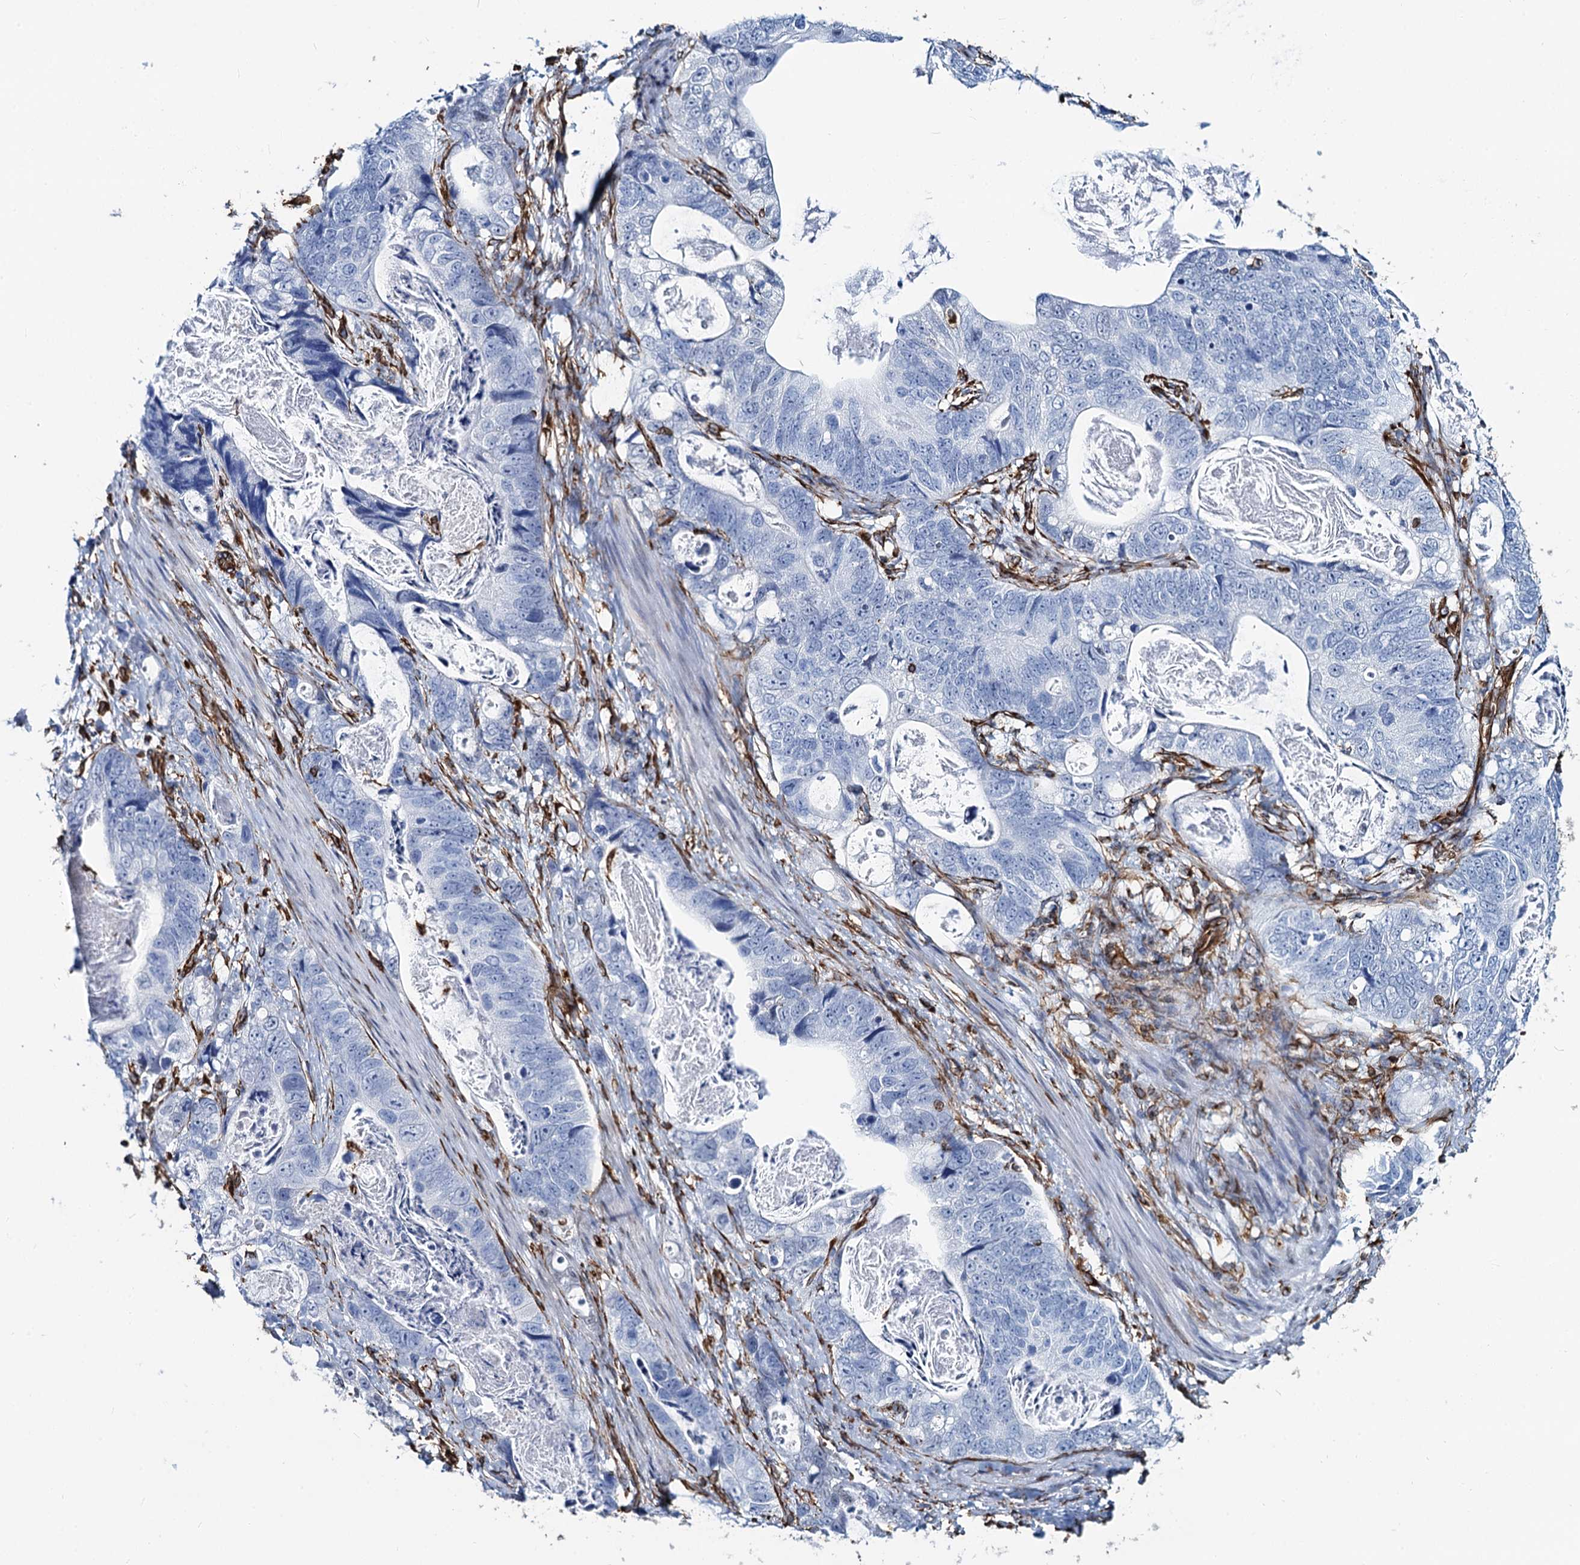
{"staining": {"intensity": "negative", "quantity": "none", "location": "none"}, "tissue": "stomach cancer", "cell_type": "Tumor cells", "image_type": "cancer", "snomed": [{"axis": "morphology", "description": "Normal tissue, NOS"}, {"axis": "morphology", "description": "Adenocarcinoma, NOS"}, {"axis": "topography", "description": "Stomach"}], "caption": "This is an immunohistochemistry (IHC) image of human stomach adenocarcinoma. There is no expression in tumor cells.", "gene": "PGM2", "patient": {"sex": "female", "age": 89}}